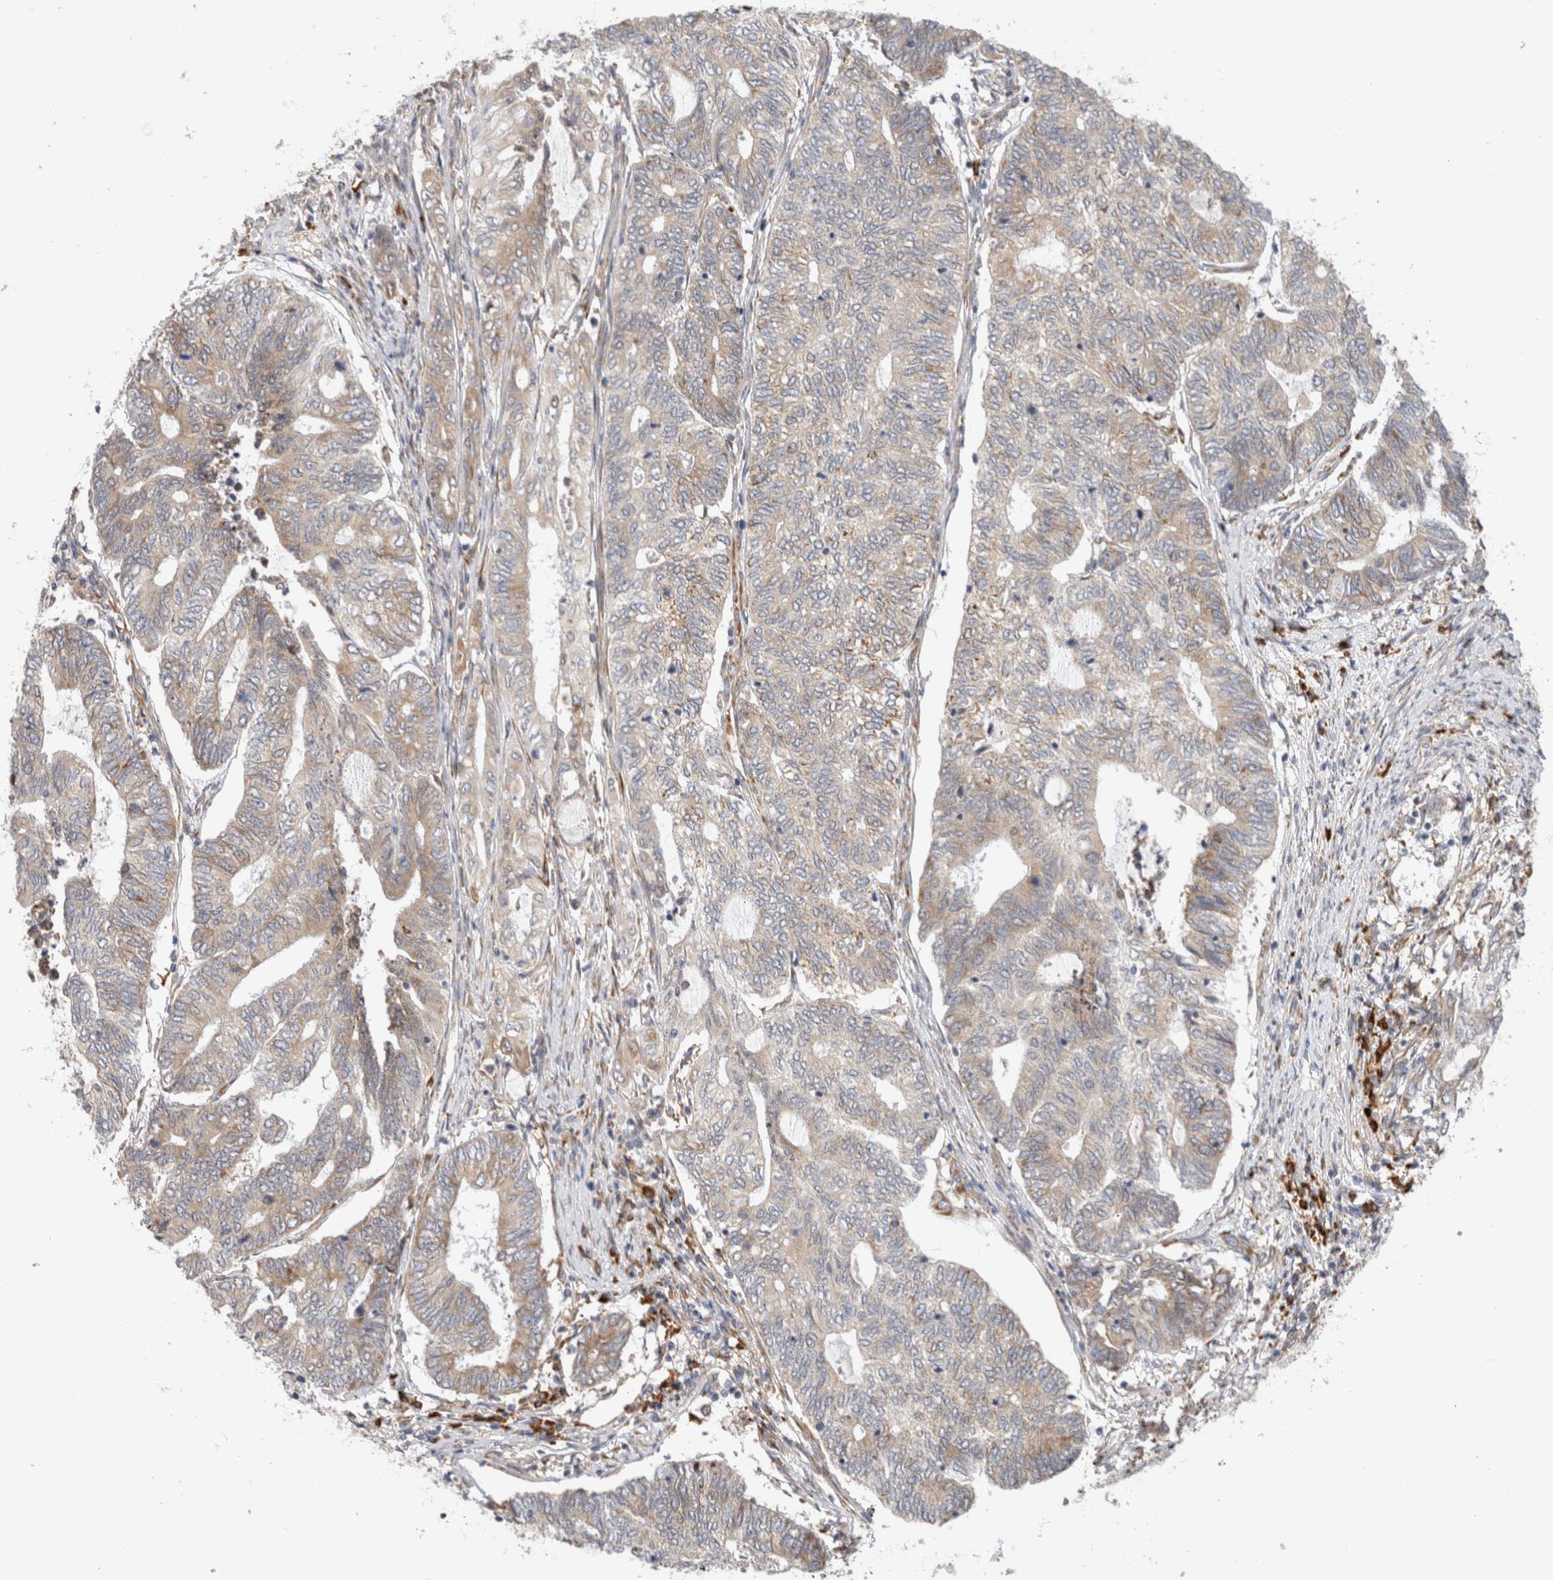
{"staining": {"intensity": "weak", "quantity": "25%-75%", "location": "cytoplasmic/membranous"}, "tissue": "endometrial cancer", "cell_type": "Tumor cells", "image_type": "cancer", "snomed": [{"axis": "morphology", "description": "Adenocarcinoma, NOS"}, {"axis": "topography", "description": "Uterus"}, {"axis": "topography", "description": "Endometrium"}], "caption": "Human endometrial cancer stained with a protein marker demonstrates weak staining in tumor cells.", "gene": "RPN2", "patient": {"sex": "female", "age": 70}}